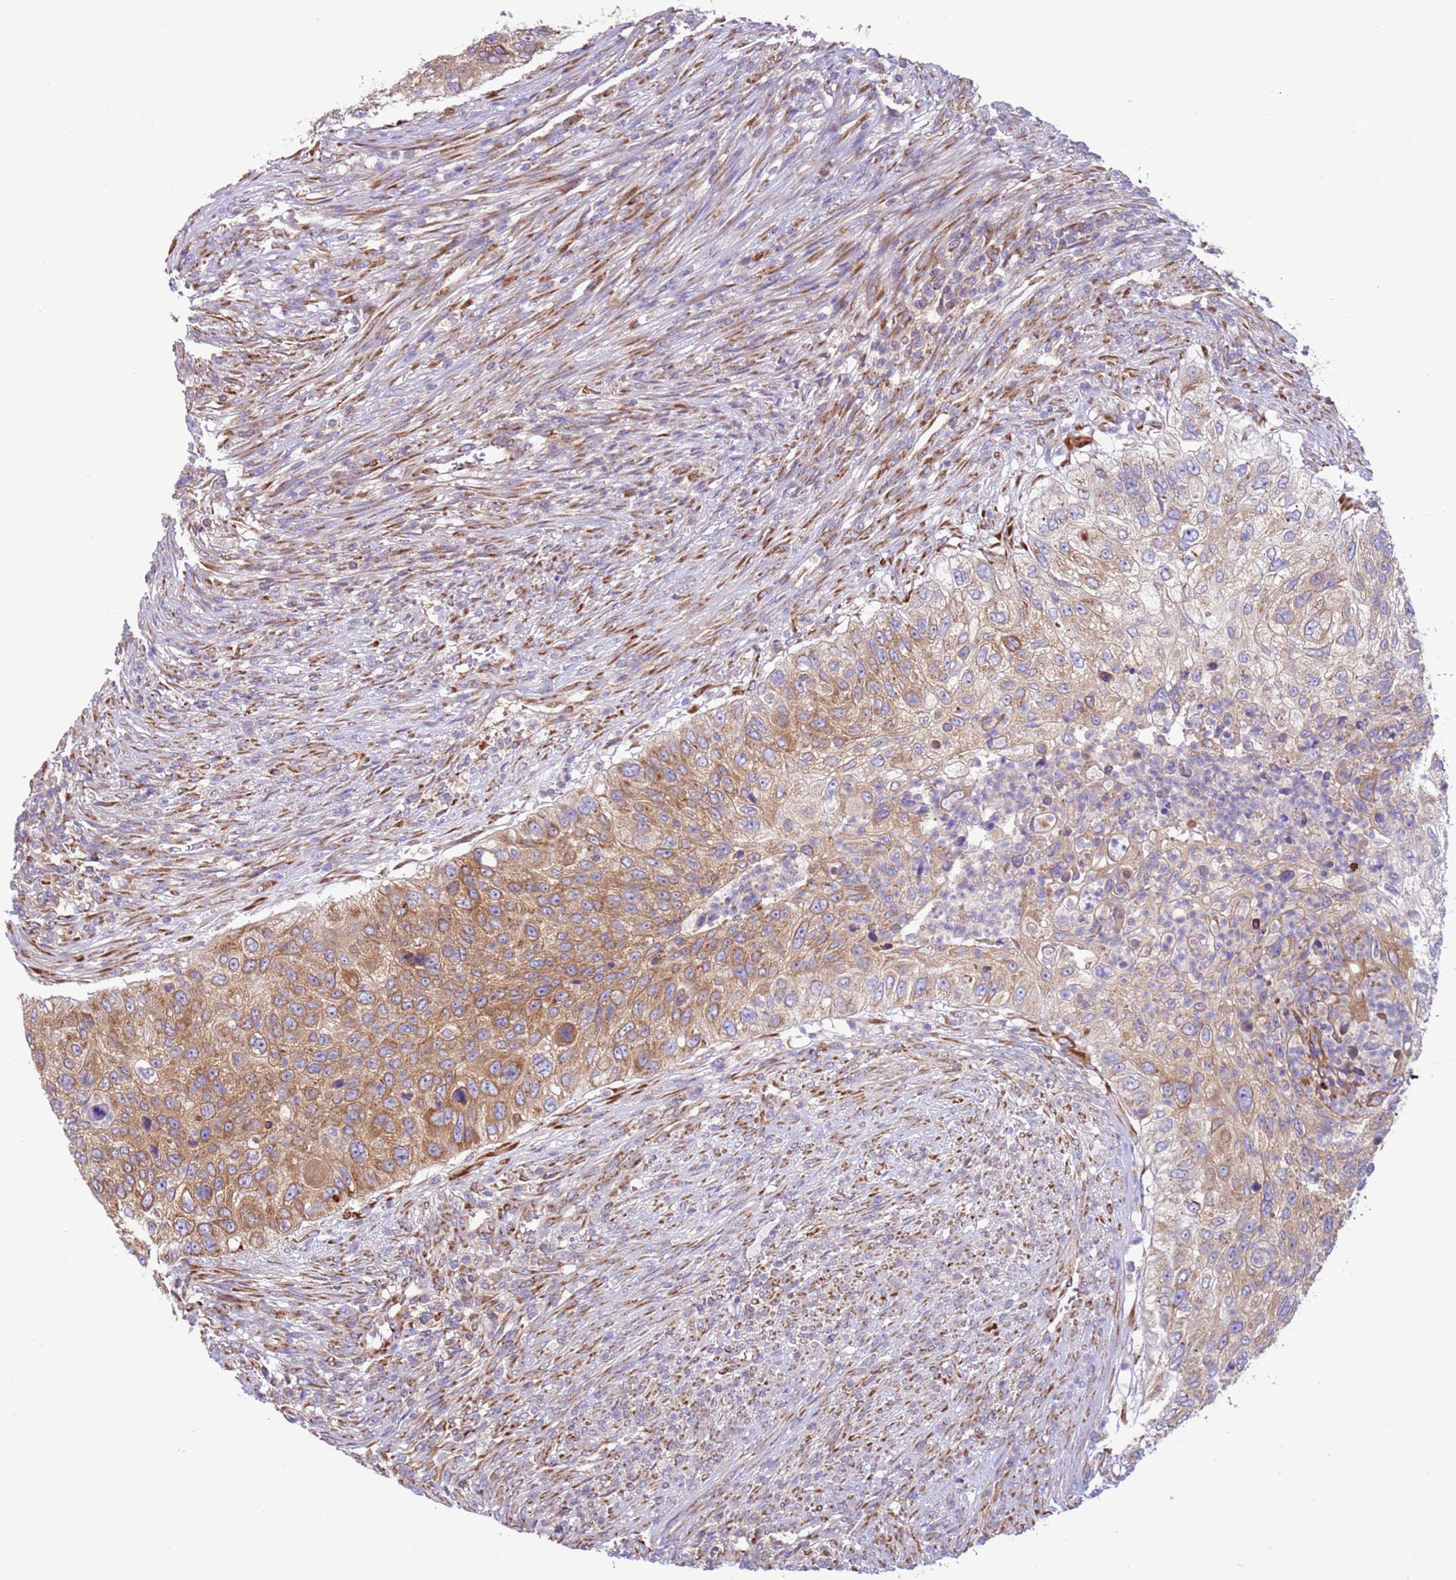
{"staining": {"intensity": "moderate", "quantity": ">75%", "location": "cytoplasmic/membranous"}, "tissue": "urothelial cancer", "cell_type": "Tumor cells", "image_type": "cancer", "snomed": [{"axis": "morphology", "description": "Urothelial carcinoma, High grade"}, {"axis": "topography", "description": "Urinary bladder"}], "caption": "Immunohistochemistry photomicrograph of high-grade urothelial carcinoma stained for a protein (brown), which reveals medium levels of moderate cytoplasmic/membranous staining in approximately >75% of tumor cells.", "gene": "VARS1", "patient": {"sex": "female", "age": 60}}